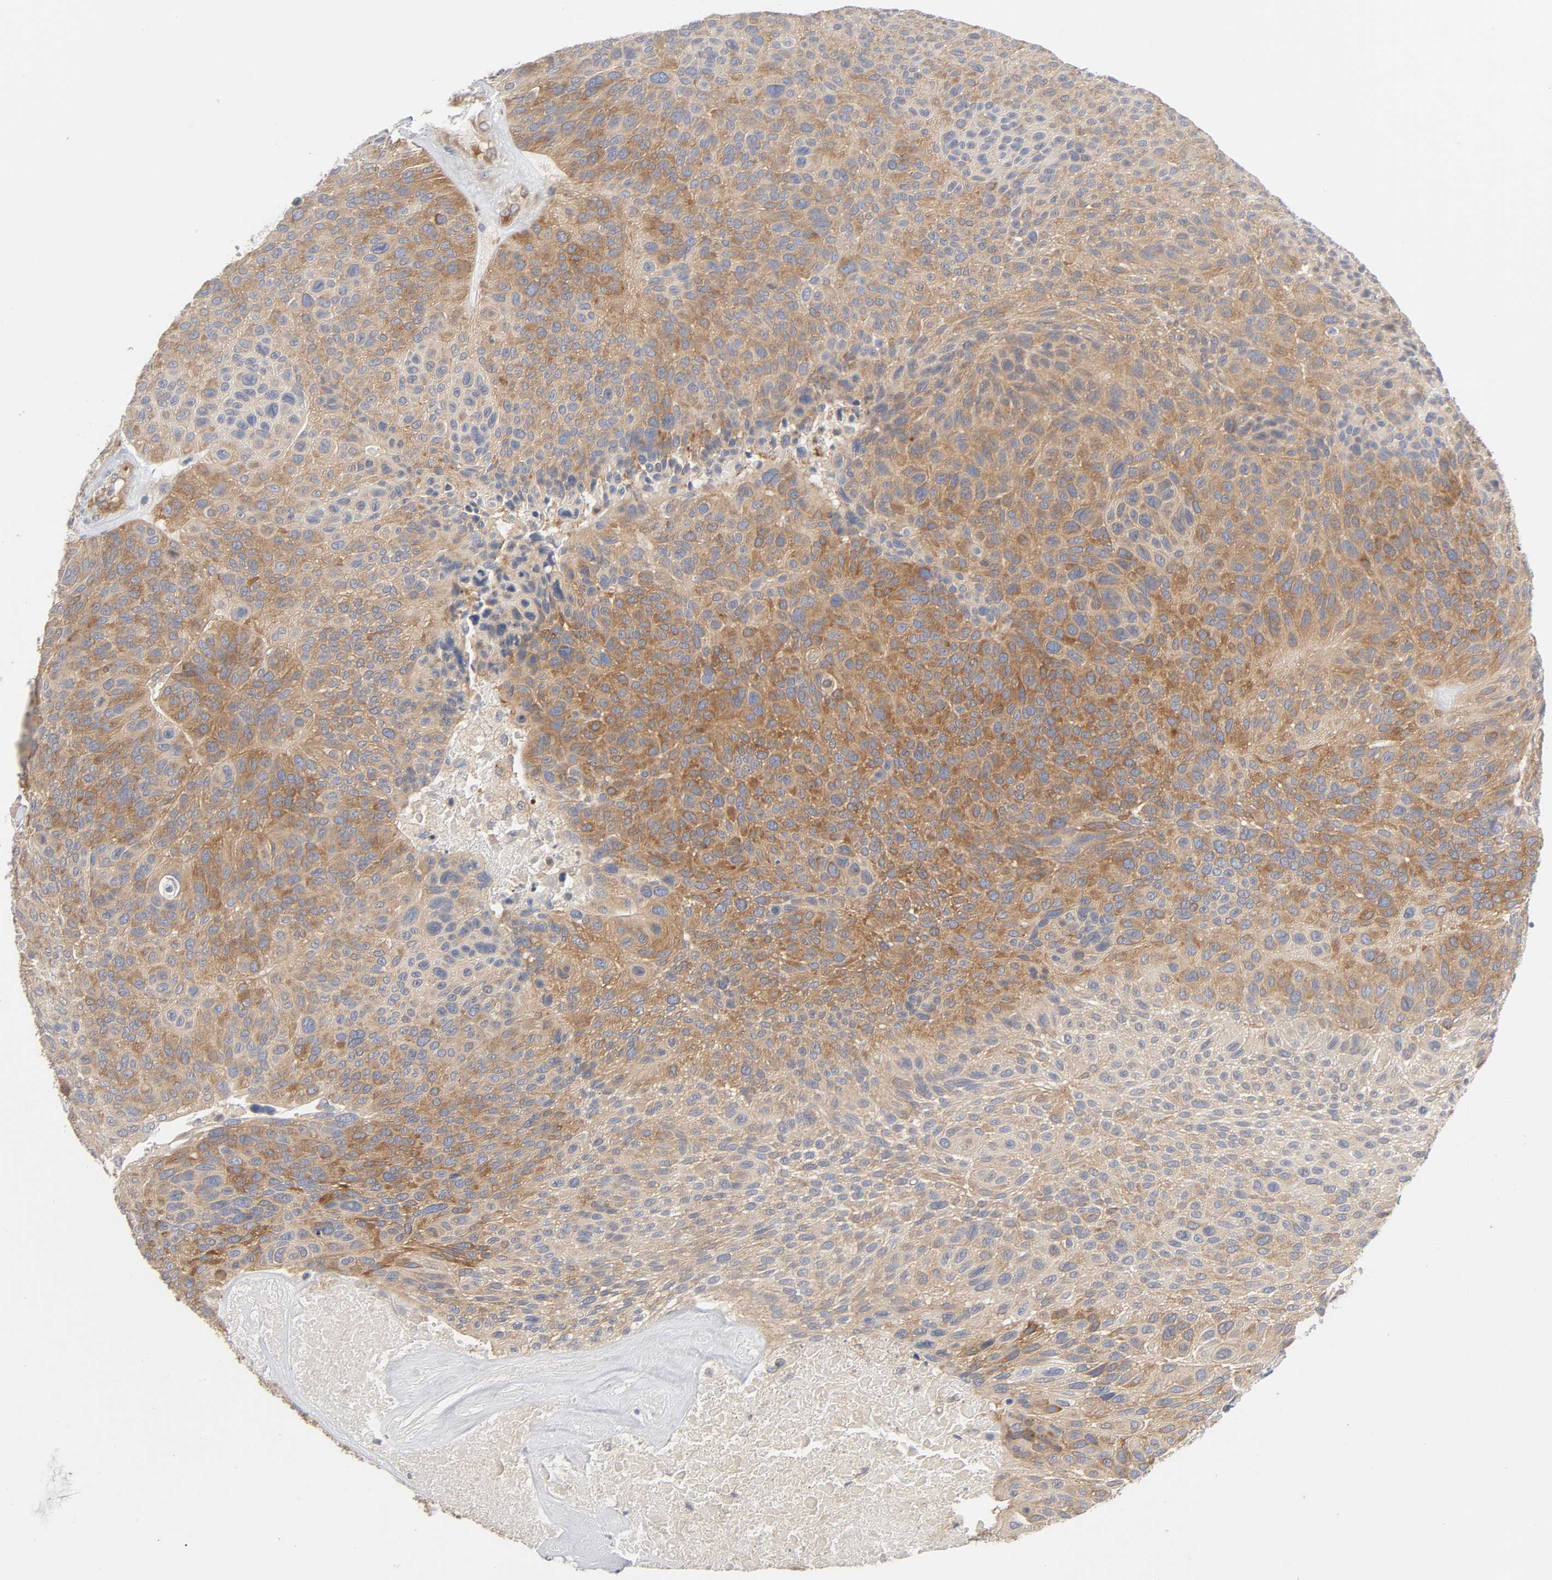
{"staining": {"intensity": "moderate", "quantity": ">75%", "location": "cytoplasmic/membranous"}, "tissue": "urothelial cancer", "cell_type": "Tumor cells", "image_type": "cancer", "snomed": [{"axis": "morphology", "description": "Urothelial carcinoma, High grade"}, {"axis": "topography", "description": "Urinary bladder"}], "caption": "The micrograph reveals immunohistochemical staining of urothelial cancer. There is moderate cytoplasmic/membranous positivity is identified in approximately >75% of tumor cells. The staining was performed using DAB (3,3'-diaminobenzidine), with brown indicating positive protein expression. Nuclei are stained blue with hematoxylin.", "gene": "SCHIP1", "patient": {"sex": "male", "age": 66}}